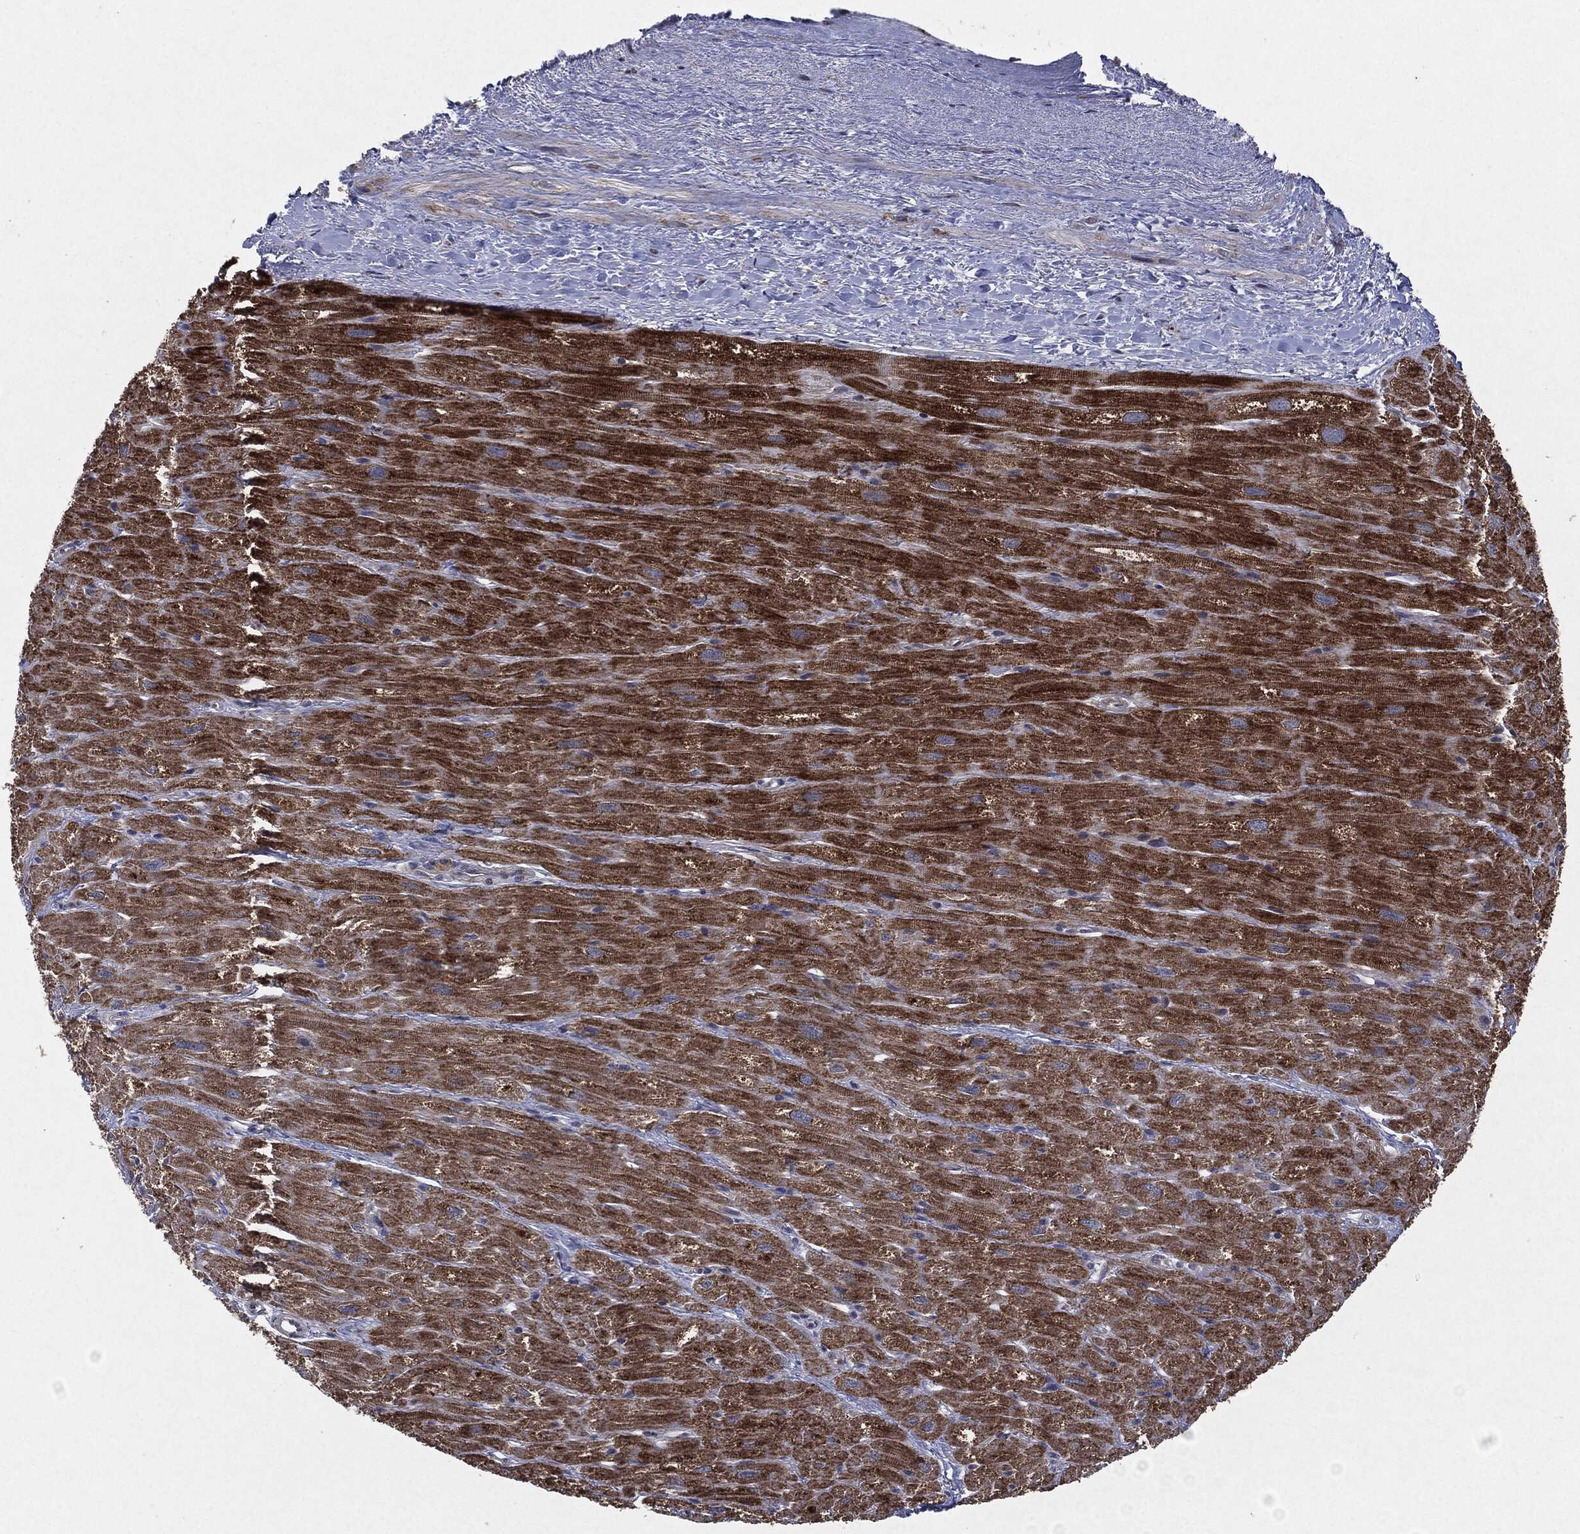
{"staining": {"intensity": "strong", "quantity": "25%-75%", "location": "cytoplasmic/membranous"}, "tissue": "heart muscle", "cell_type": "Cardiomyocytes", "image_type": "normal", "snomed": [{"axis": "morphology", "description": "Normal tissue, NOS"}, {"axis": "topography", "description": "Heart"}], "caption": "Approximately 25%-75% of cardiomyocytes in unremarkable human heart muscle reveal strong cytoplasmic/membranous protein expression as visualized by brown immunohistochemical staining.", "gene": "SLC31A2", "patient": {"sex": "male", "age": 62}}